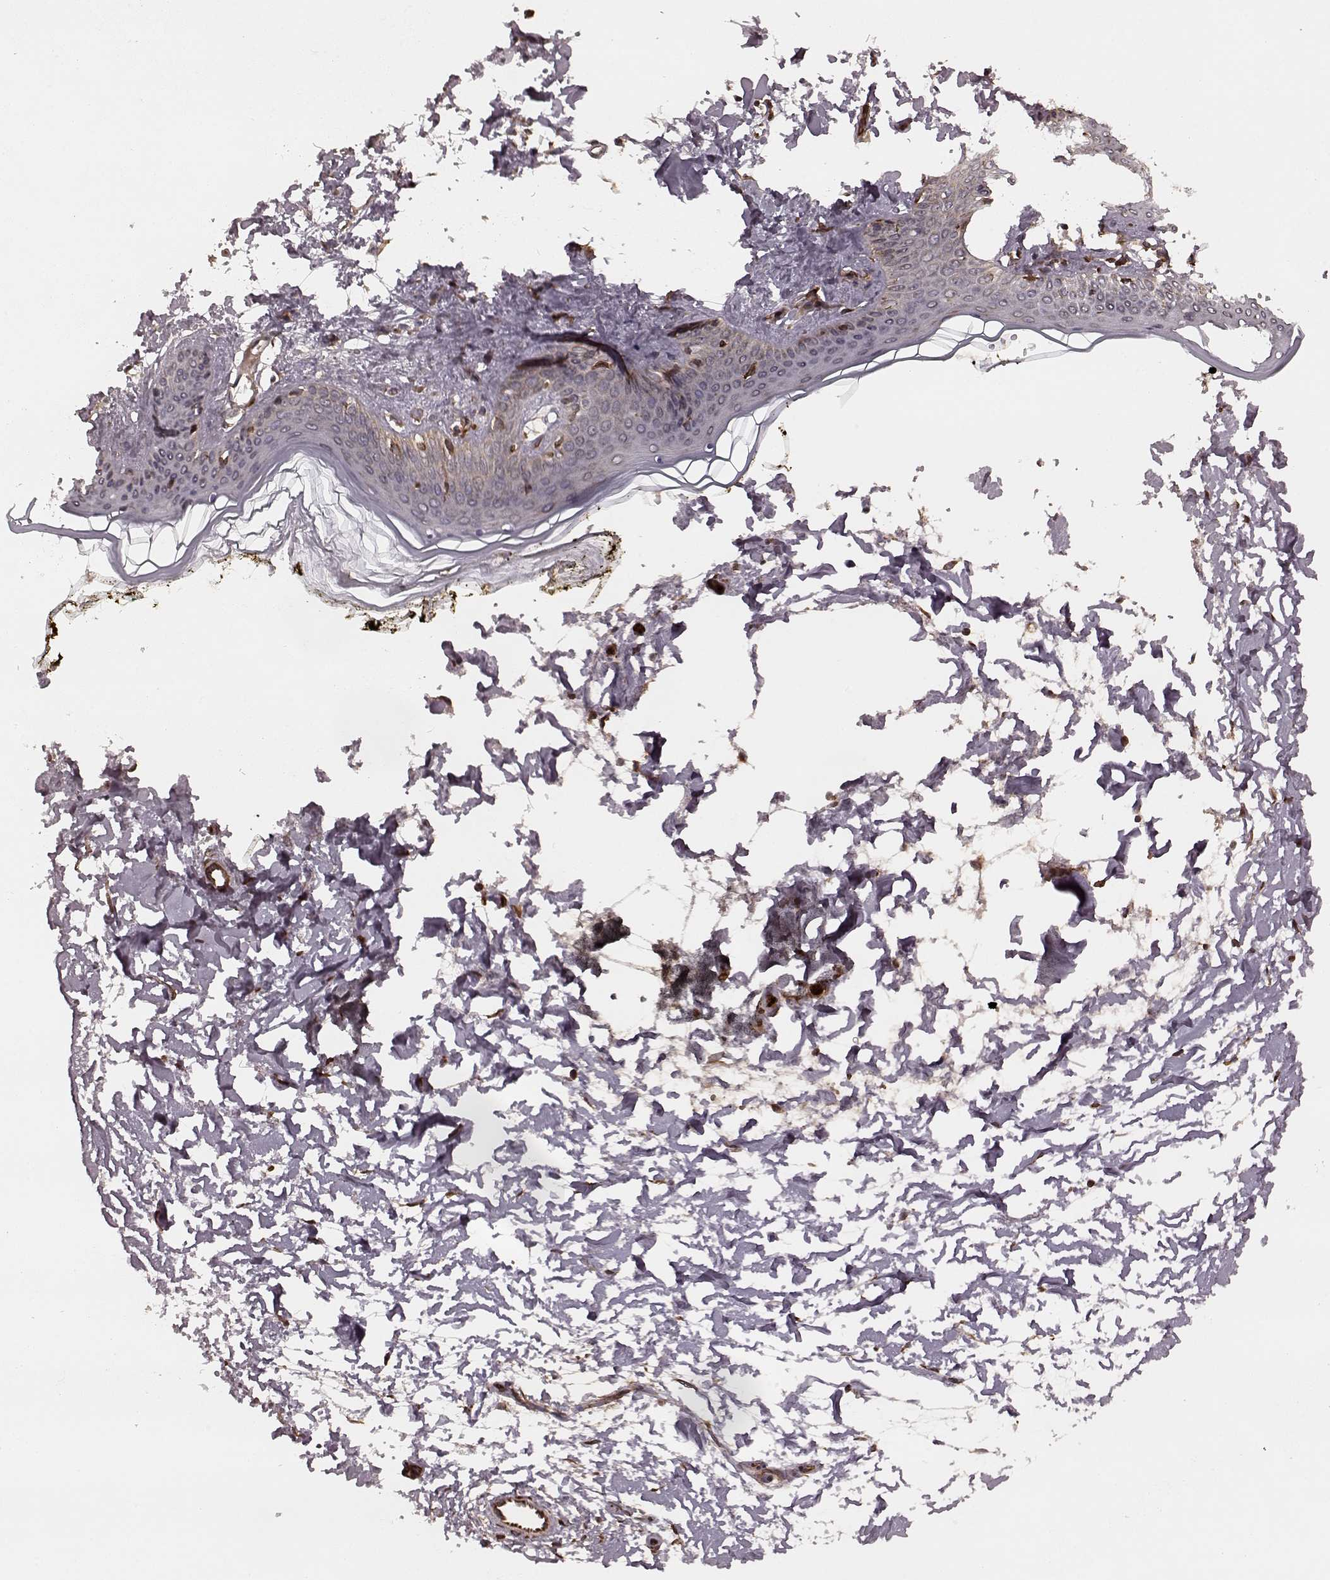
{"staining": {"intensity": "strong", "quantity": ">75%", "location": "cytoplasmic/membranous"}, "tissue": "skin", "cell_type": "Fibroblasts", "image_type": "normal", "snomed": [{"axis": "morphology", "description": "Normal tissue, NOS"}, {"axis": "topography", "description": "Skin"}], "caption": "DAB (3,3'-diaminobenzidine) immunohistochemical staining of unremarkable human skin exhibits strong cytoplasmic/membranous protein positivity in approximately >75% of fibroblasts.", "gene": "AGPAT1", "patient": {"sex": "female", "age": 34}}